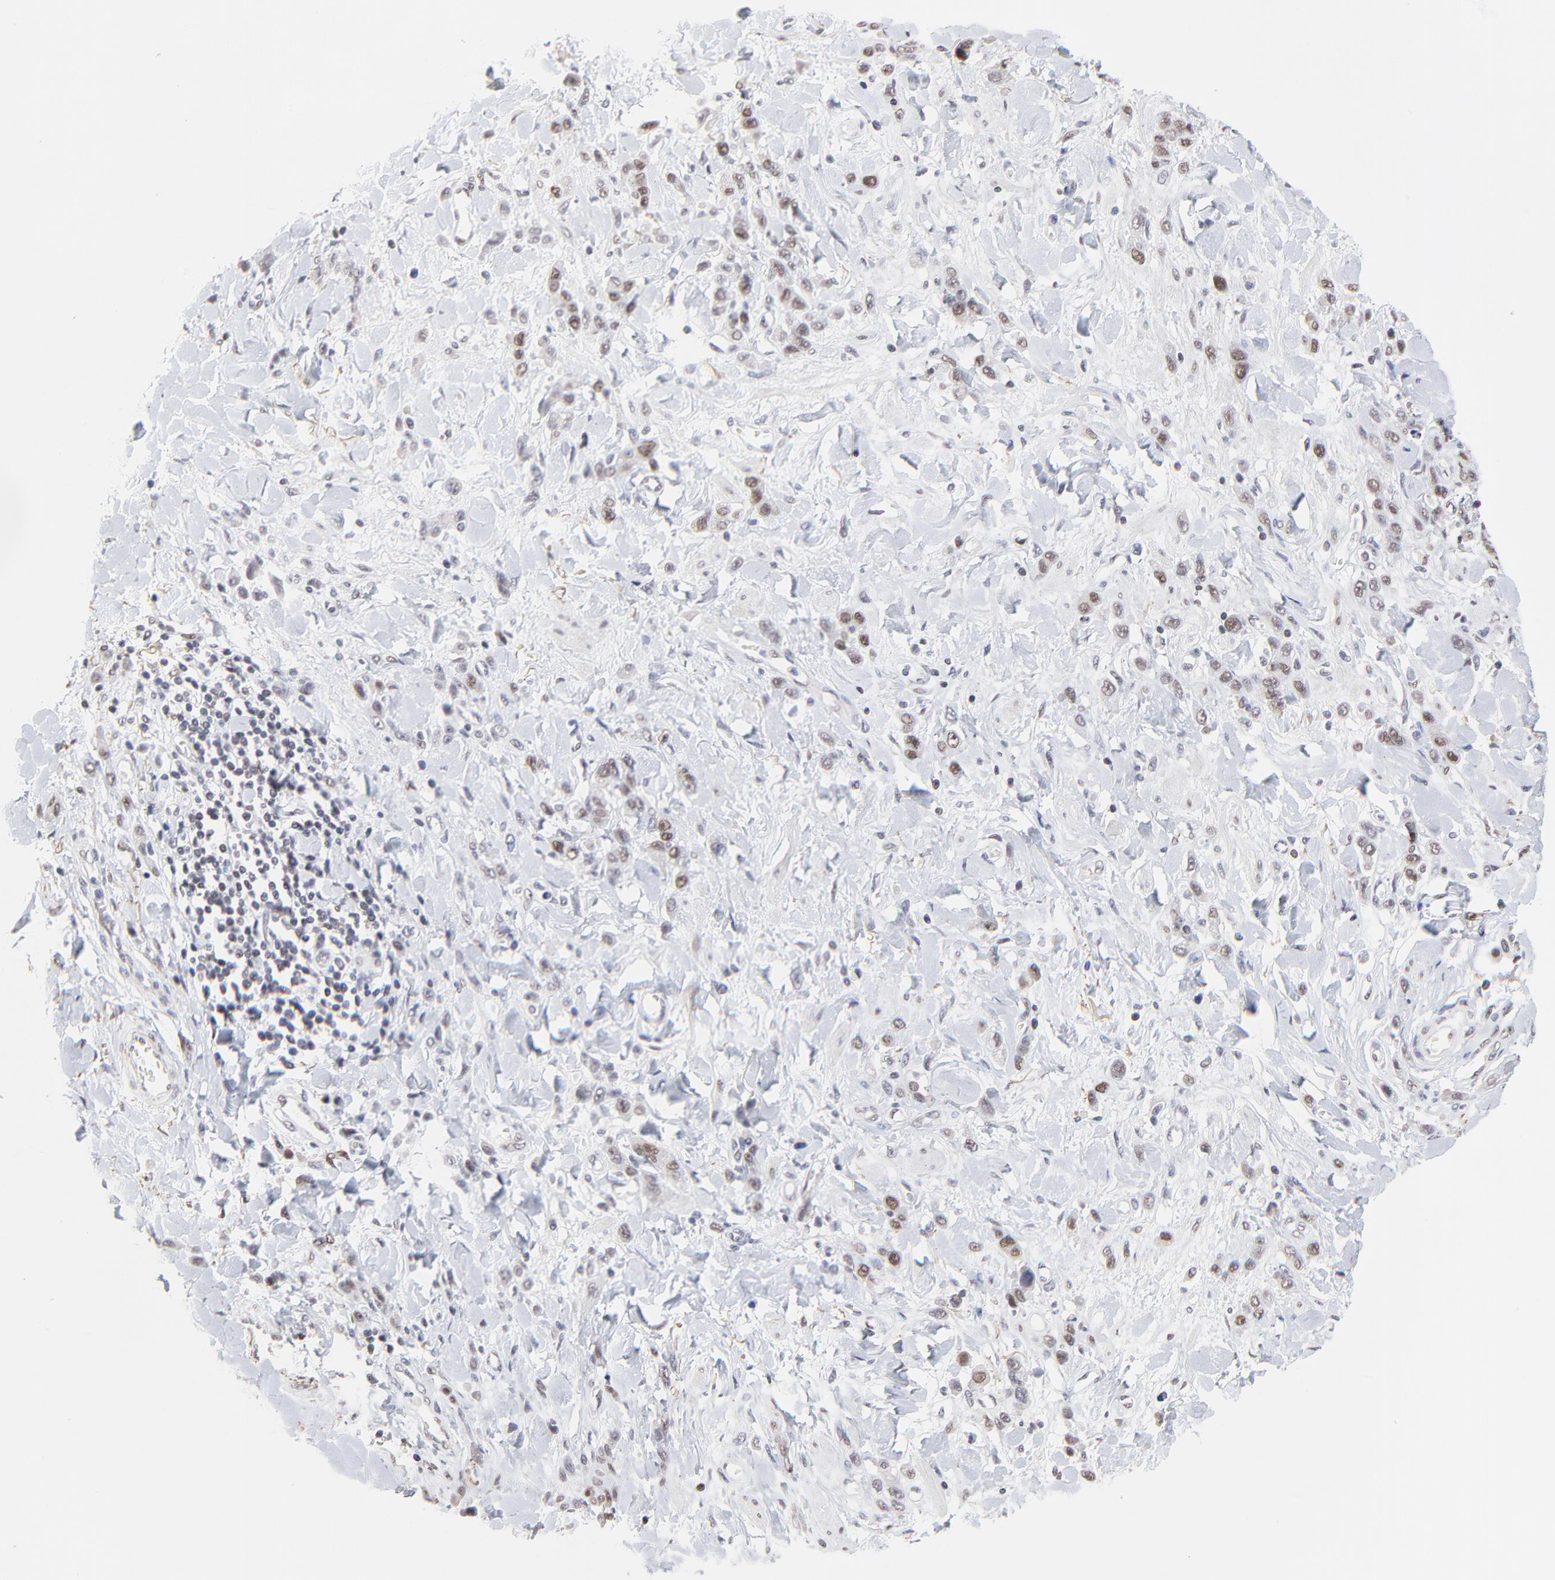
{"staining": {"intensity": "weak", "quantity": "25%-75%", "location": "nuclear"}, "tissue": "stomach cancer", "cell_type": "Tumor cells", "image_type": "cancer", "snomed": [{"axis": "morphology", "description": "Normal tissue, NOS"}, {"axis": "morphology", "description": "Adenocarcinoma, NOS"}, {"axis": "topography", "description": "Stomach"}], "caption": "An image of human adenocarcinoma (stomach) stained for a protein displays weak nuclear brown staining in tumor cells. The protein of interest is stained brown, and the nuclei are stained in blue (DAB IHC with brightfield microscopy, high magnification).", "gene": "OGFOD1", "patient": {"sex": "male", "age": 82}}